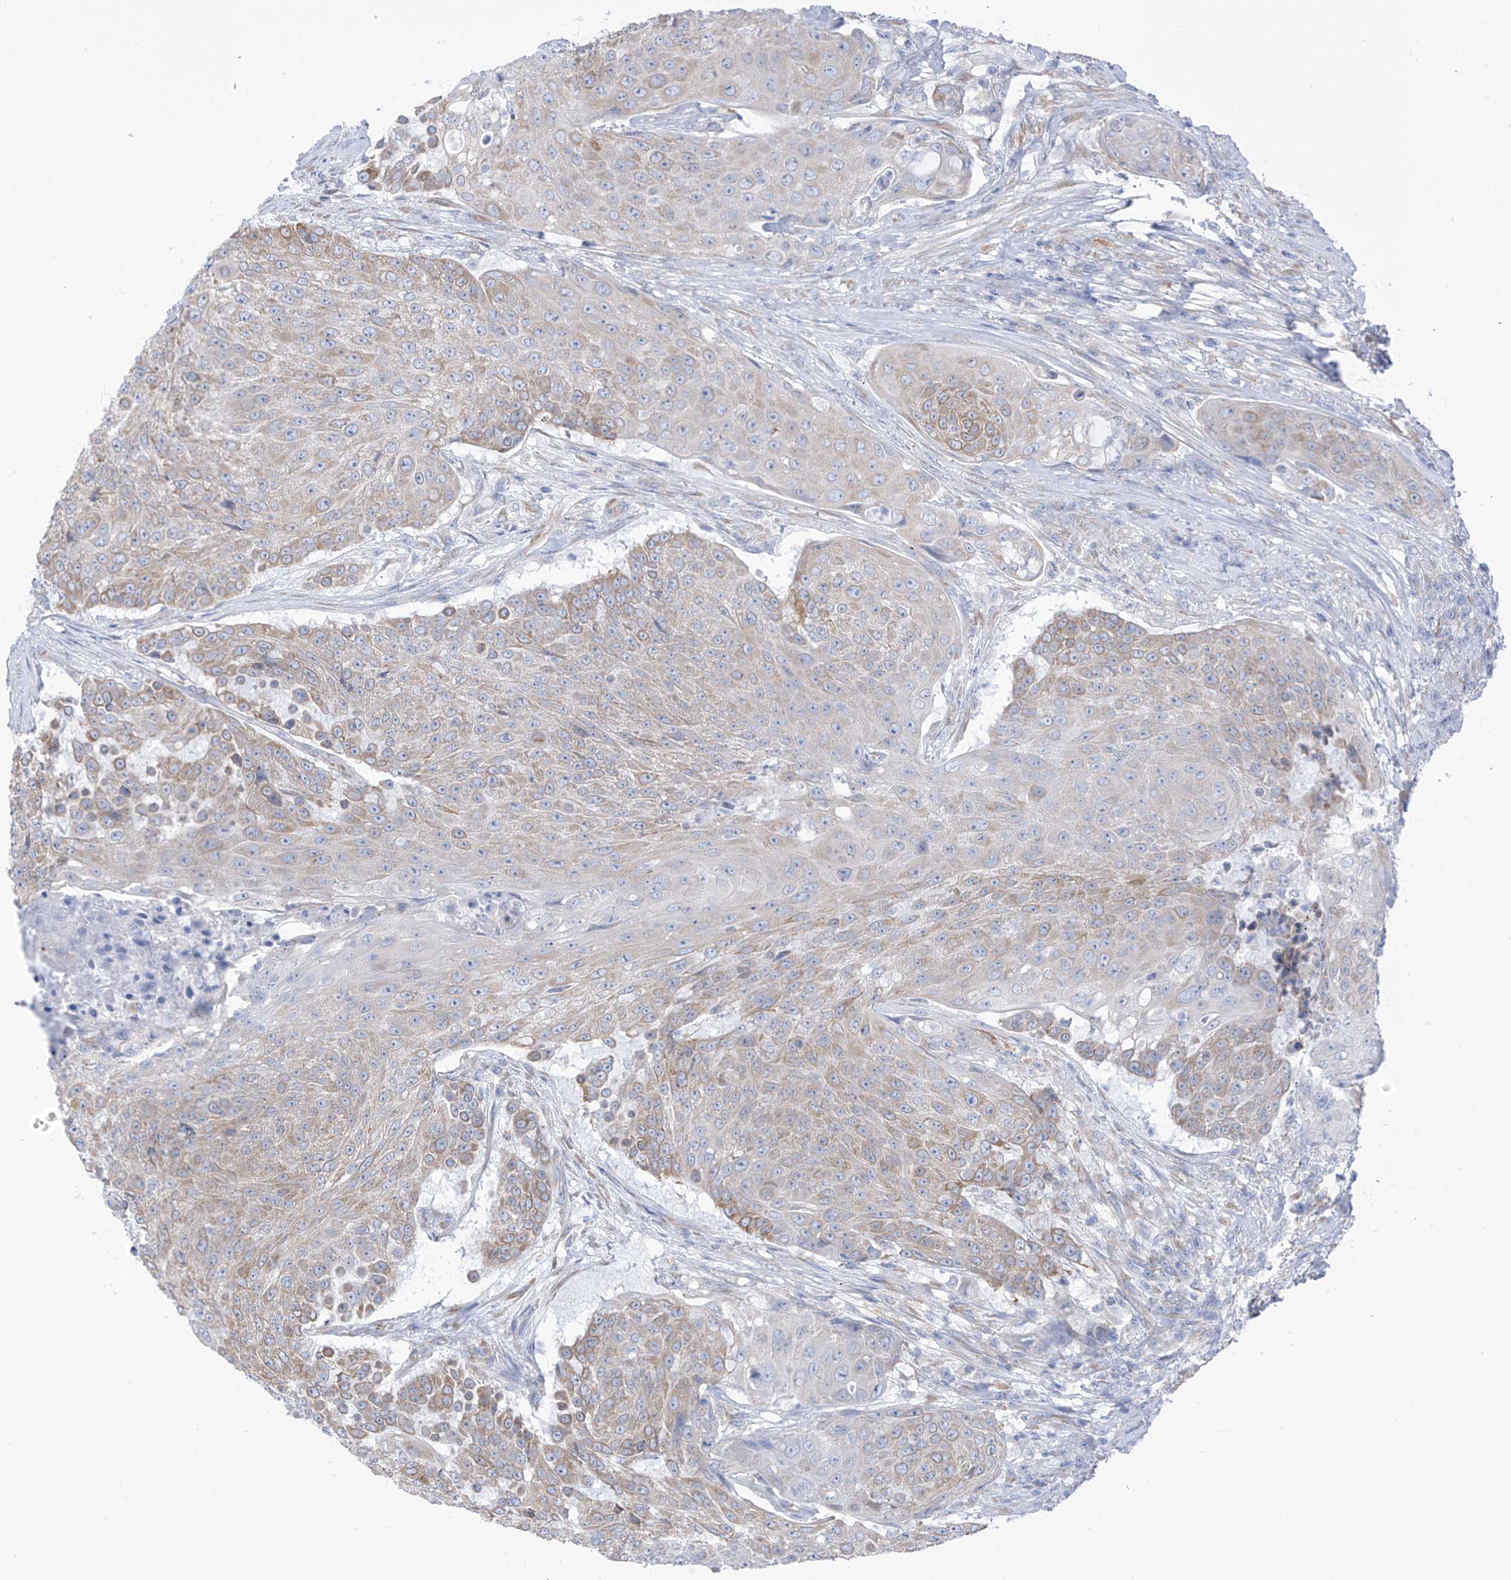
{"staining": {"intensity": "weak", "quantity": "25%-75%", "location": "cytoplasmic/membranous"}, "tissue": "urothelial cancer", "cell_type": "Tumor cells", "image_type": "cancer", "snomed": [{"axis": "morphology", "description": "Urothelial carcinoma, High grade"}, {"axis": "topography", "description": "Urinary bladder"}], "caption": "Protein staining exhibits weak cytoplasmic/membranous positivity in about 25%-75% of tumor cells in urothelial cancer. Nuclei are stained in blue.", "gene": "RCN2", "patient": {"sex": "female", "age": 63}}